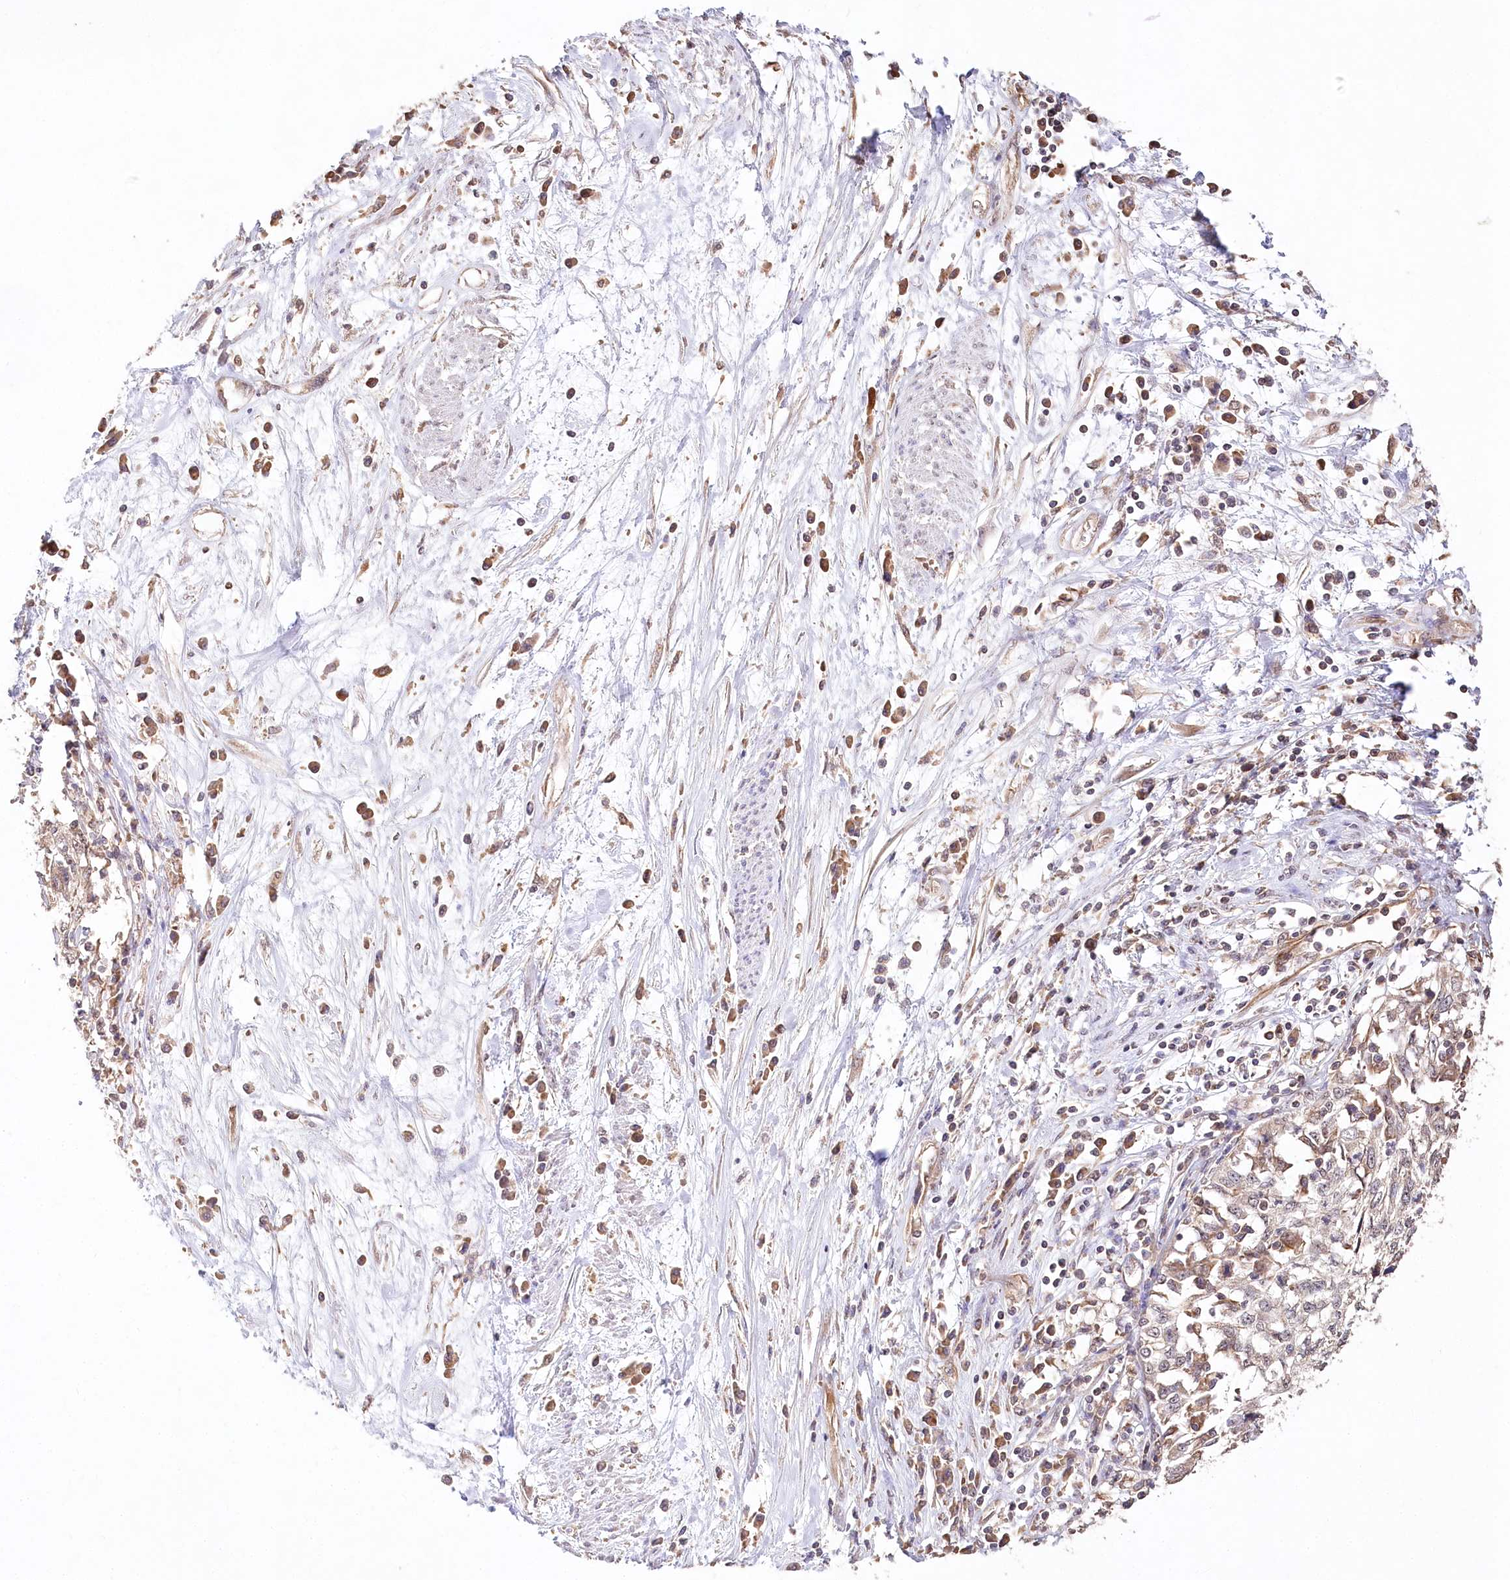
{"staining": {"intensity": "weak", "quantity": "25%-75%", "location": "cytoplasmic/membranous"}, "tissue": "cervical cancer", "cell_type": "Tumor cells", "image_type": "cancer", "snomed": [{"axis": "morphology", "description": "Squamous cell carcinoma, NOS"}, {"axis": "topography", "description": "Cervix"}], "caption": "Cervical cancer (squamous cell carcinoma) was stained to show a protein in brown. There is low levels of weak cytoplasmic/membranous expression in approximately 25%-75% of tumor cells.", "gene": "DMXL1", "patient": {"sex": "female", "age": 57}}